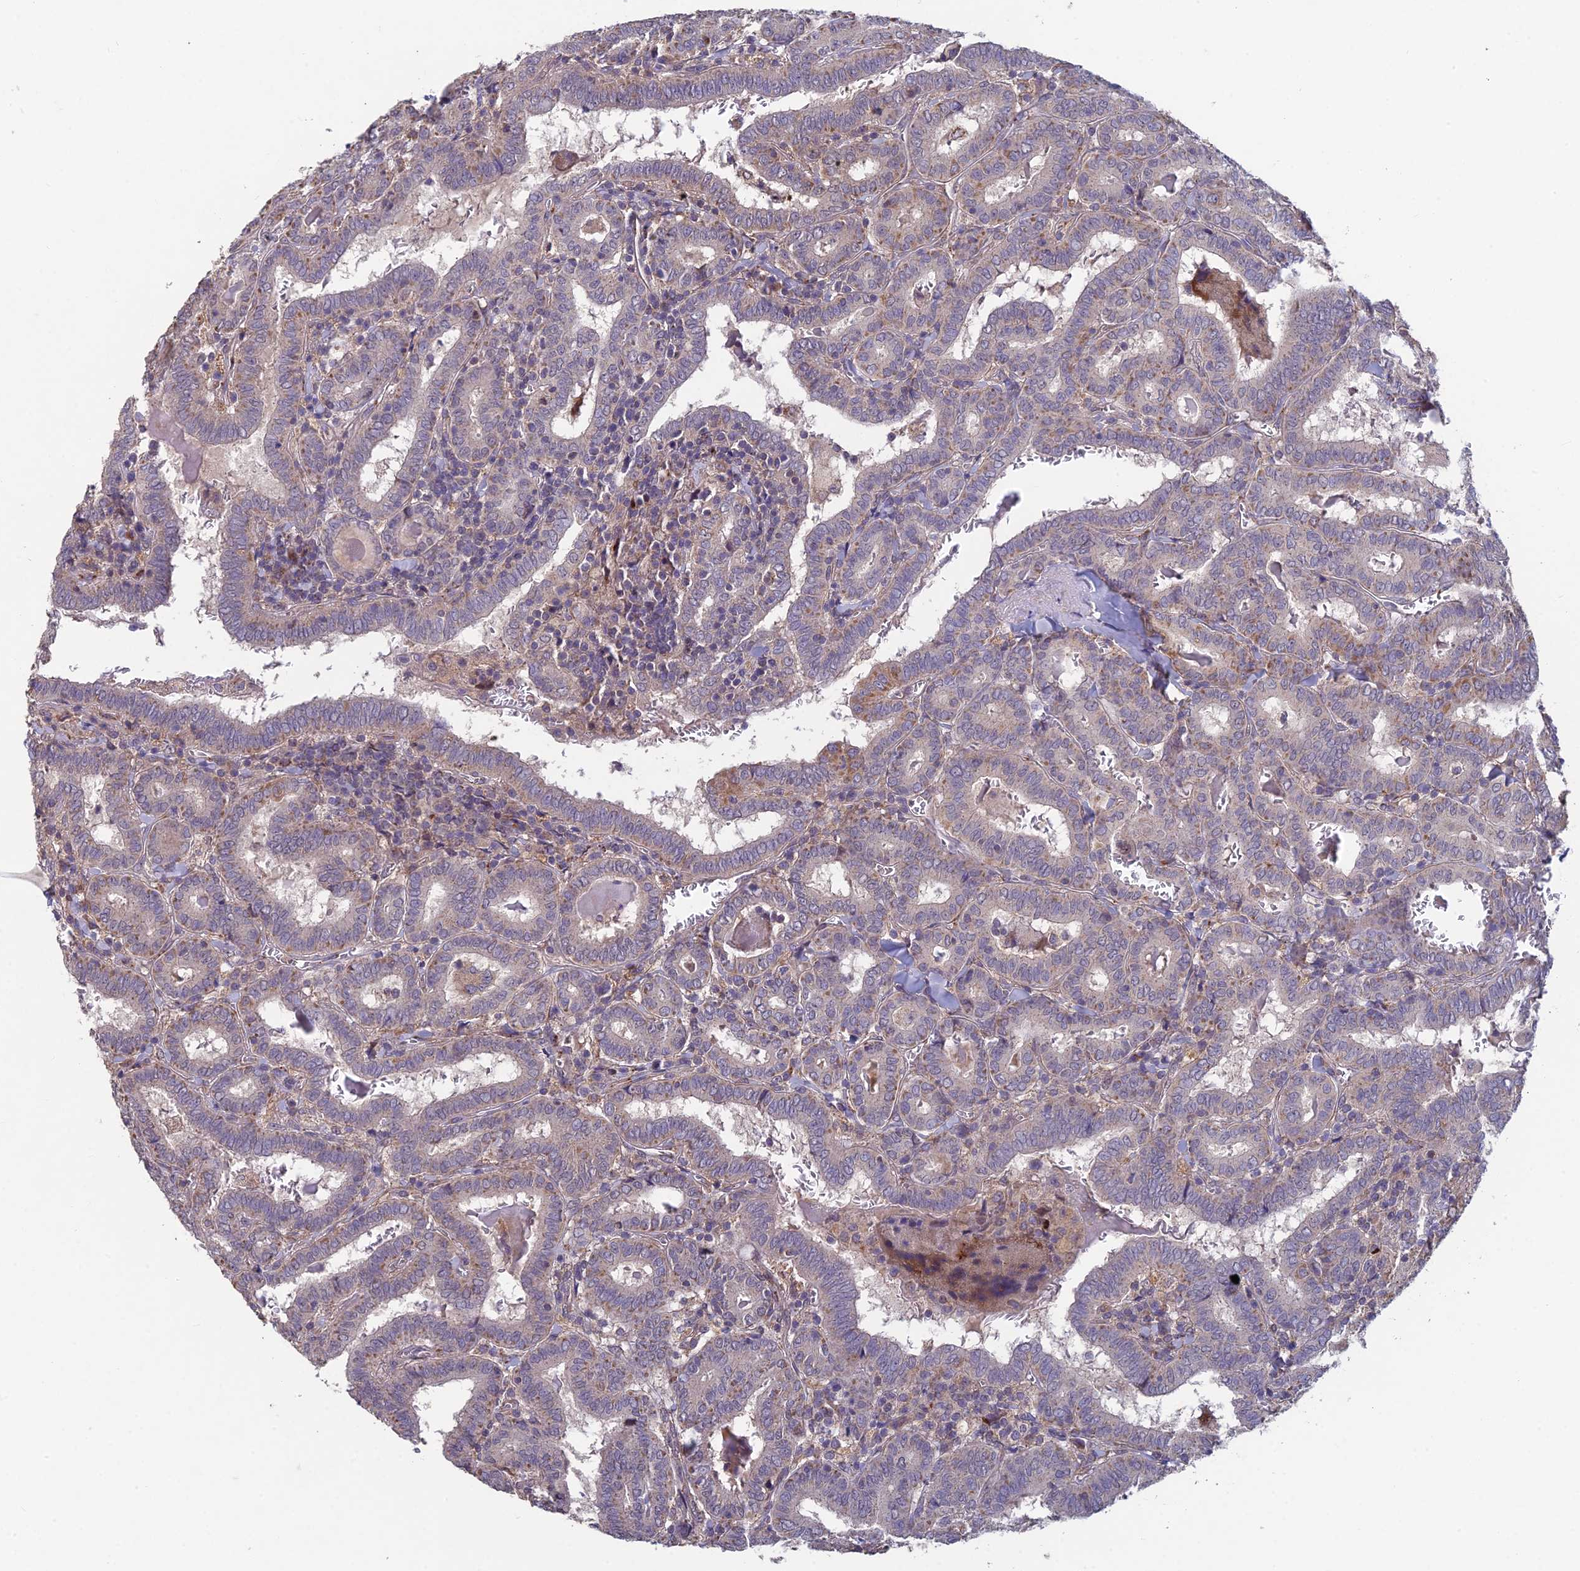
{"staining": {"intensity": "weak", "quantity": "<25%", "location": "cytoplasmic/membranous"}, "tissue": "thyroid cancer", "cell_type": "Tumor cells", "image_type": "cancer", "snomed": [{"axis": "morphology", "description": "Papillary adenocarcinoma, NOS"}, {"axis": "topography", "description": "Thyroid gland"}], "caption": "This micrograph is of papillary adenocarcinoma (thyroid) stained with immunohistochemistry (IHC) to label a protein in brown with the nuclei are counter-stained blue. There is no positivity in tumor cells.", "gene": "FOXS1", "patient": {"sex": "female", "age": 72}}